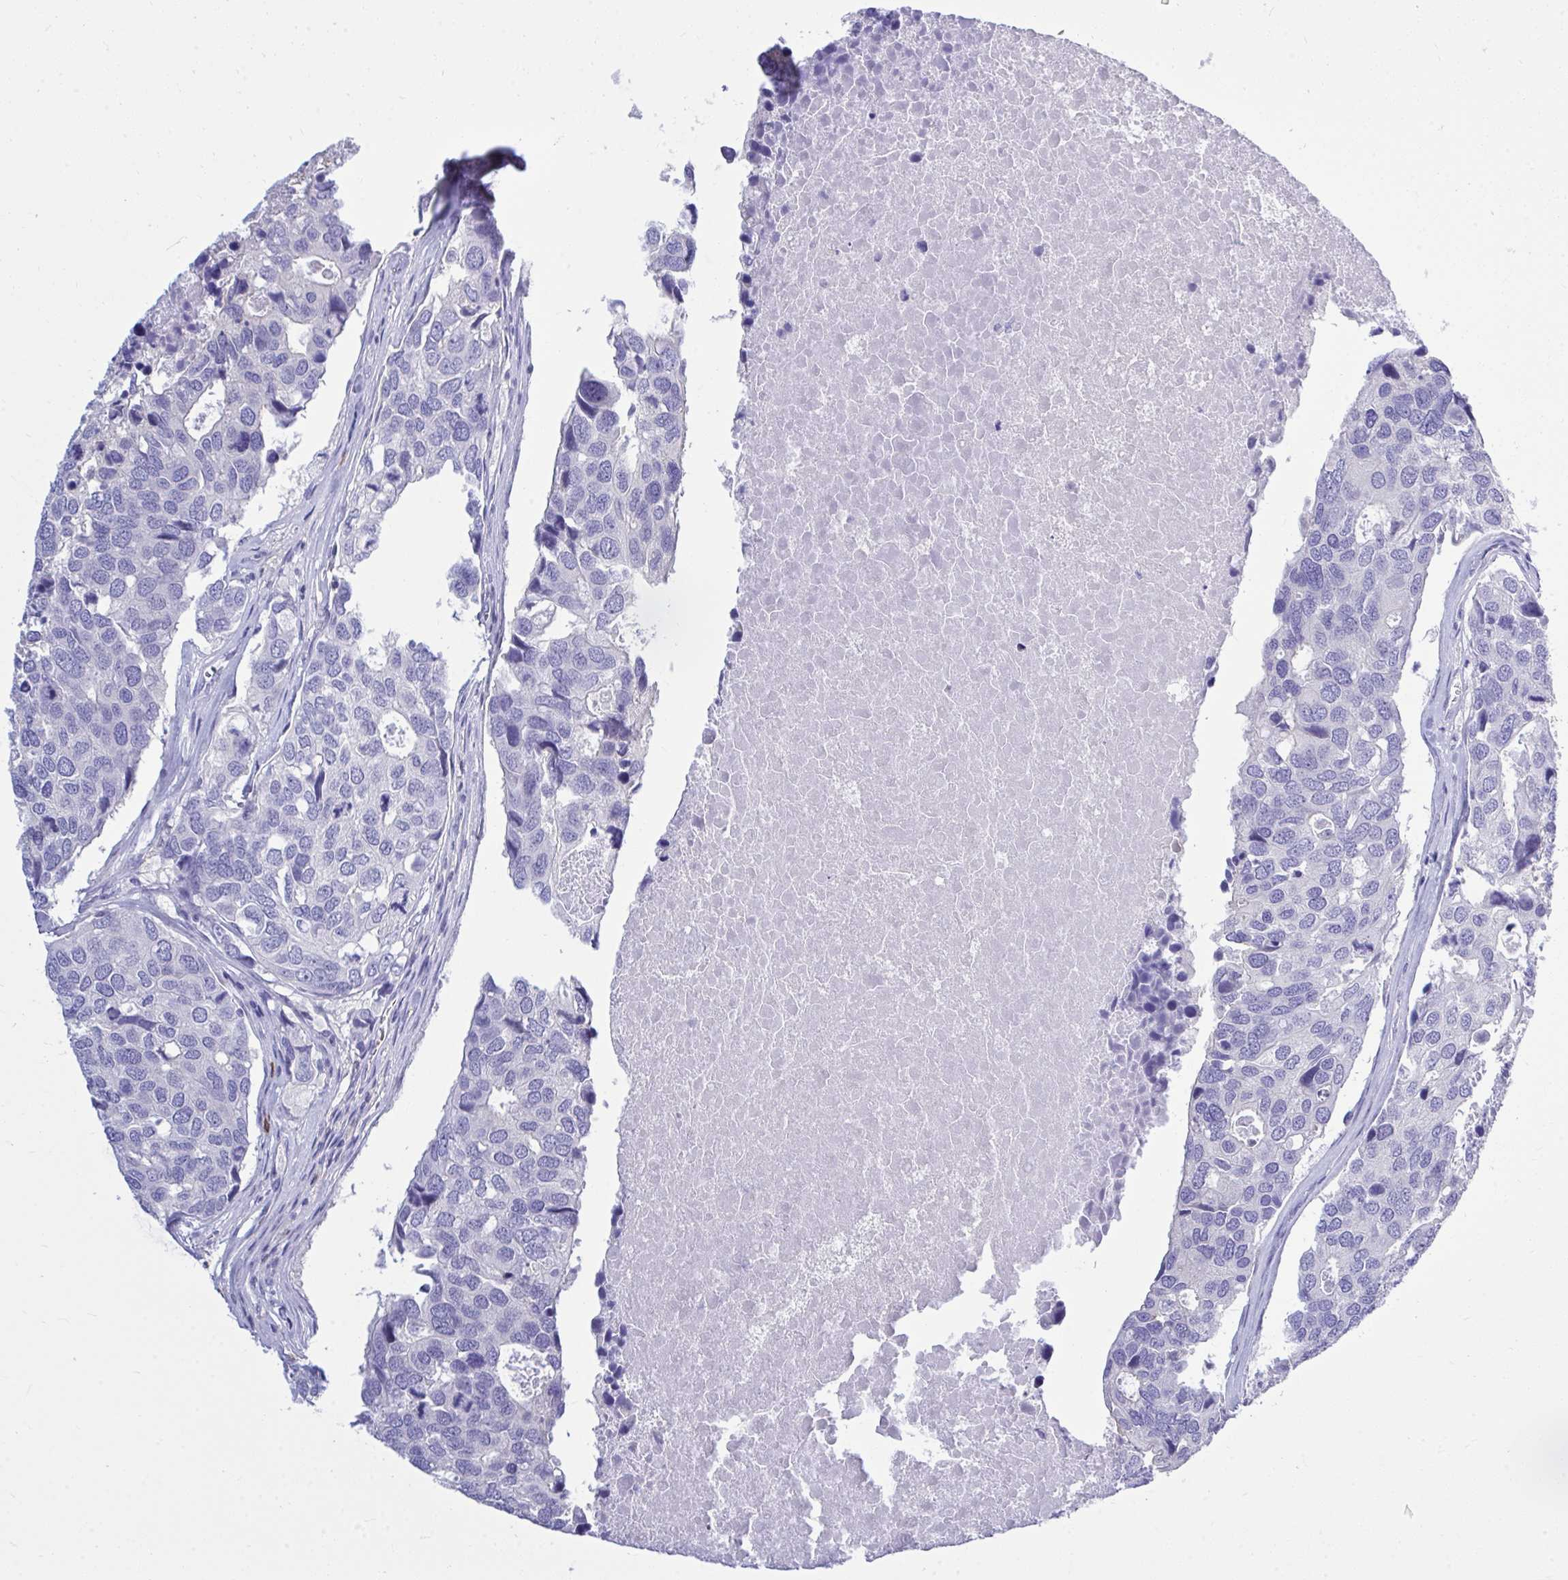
{"staining": {"intensity": "negative", "quantity": "none", "location": "none"}, "tissue": "breast cancer", "cell_type": "Tumor cells", "image_type": "cancer", "snomed": [{"axis": "morphology", "description": "Duct carcinoma"}, {"axis": "topography", "description": "Breast"}], "caption": "Breast intraductal carcinoma was stained to show a protein in brown. There is no significant expression in tumor cells.", "gene": "PSD", "patient": {"sex": "female", "age": 83}}